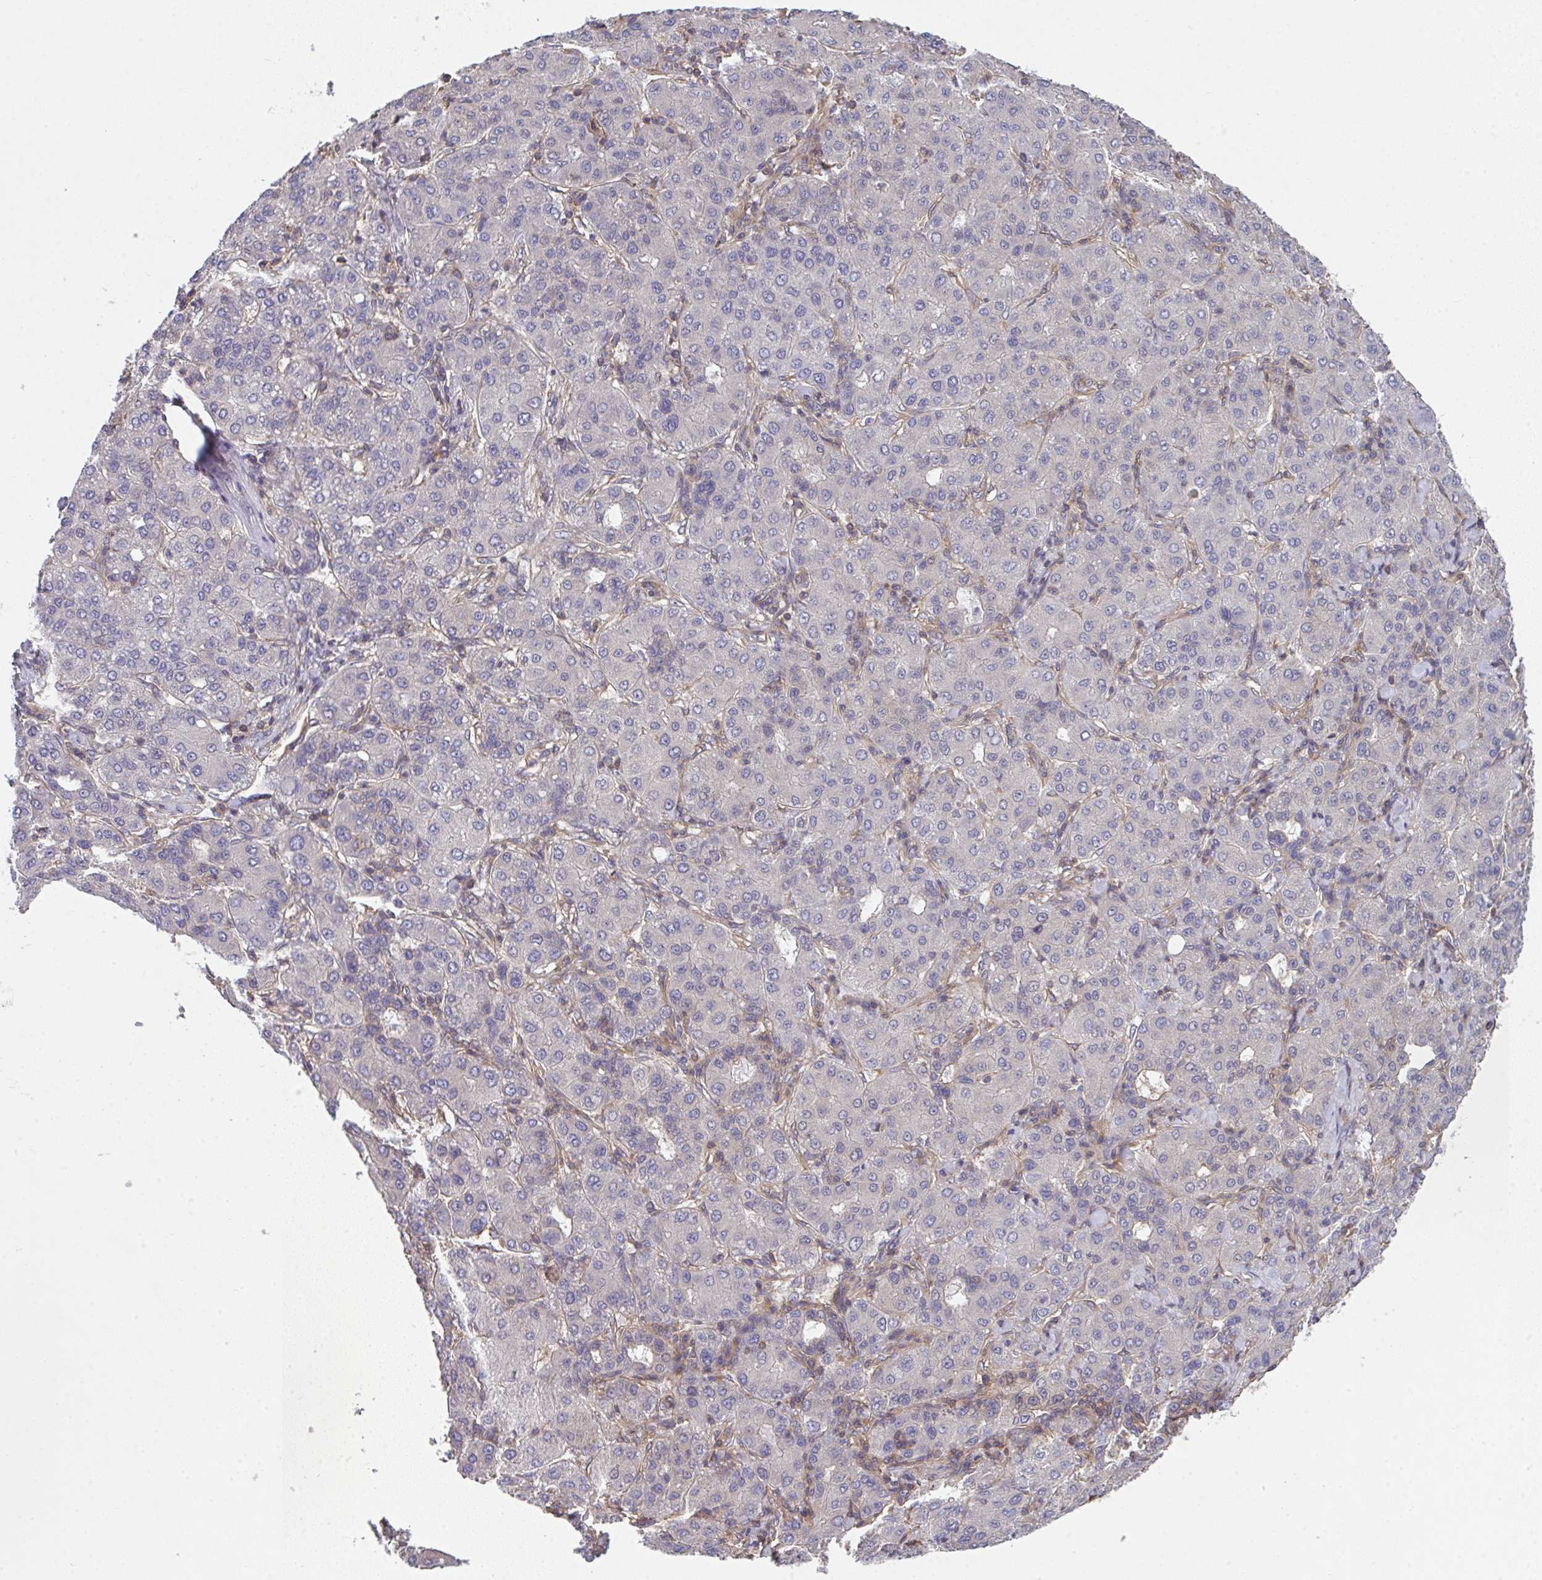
{"staining": {"intensity": "negative", "quantity": "none", "location": "none"}, "tissue": "liver cancer", "cell_type": "Tumor cells", "image_type": "cancer", "snomed": [{"axis": "morphology", "description": "Carcinoma, Hepatocellular, NOS"}, {"axis": "topography", "description": "Liver"}], "caption": "An immunohistochemistry (IHC) micrograph of liver cancer (hepatocellular carcinoma) is shown. There is no staining in tumor cells of liver cancer (hepatocellular carcinoma). Brightfield microscopy of immunohistochemistry stained with DAB (3,3'-diaminobenzidine) (brown) and hematoxylin (blue), captured at high magnification.", "gene": "TMEM229A", "patient": {"sex": "male", "age": 65}}